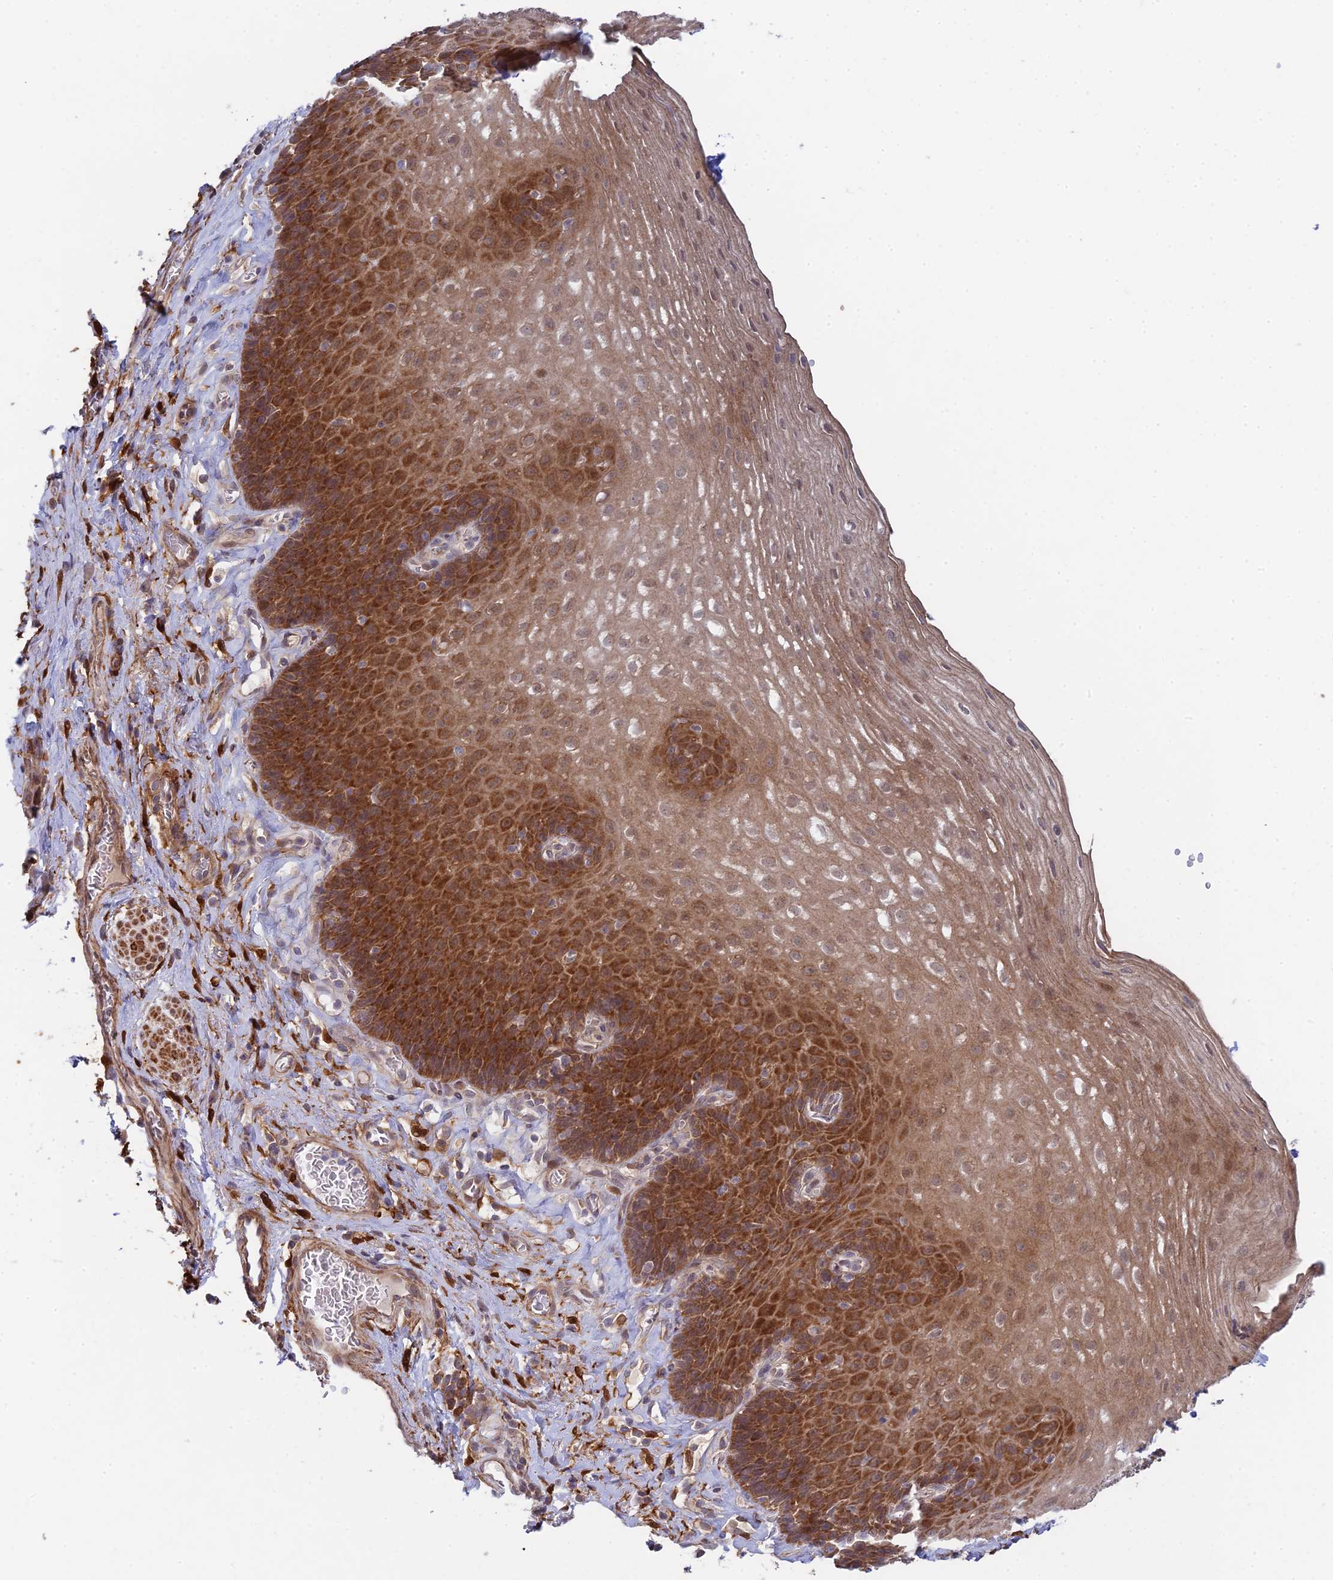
{"staining": {"intensity": "strong", "quantity": "25%-75%", "location": "cytoplasmic/membranous"}, "tissue": "esophagus", "cell_type": "Squamous epithelial cells", "image_type": "normal", "snomed": [{"axis": "morphology", "description": "Normal tissue, NOS"}, {"axis": "topography", "description": "Esophagus"}], "caption": "Immunohistochemical staining of benign esophagus displays 25%-75% levels of strong cytoplasmic/membranous protein staining in about 25%-75% of squamous epithelial cells.", "gene": "INCA1", "patient": {"sex": "female", "age": 66}}